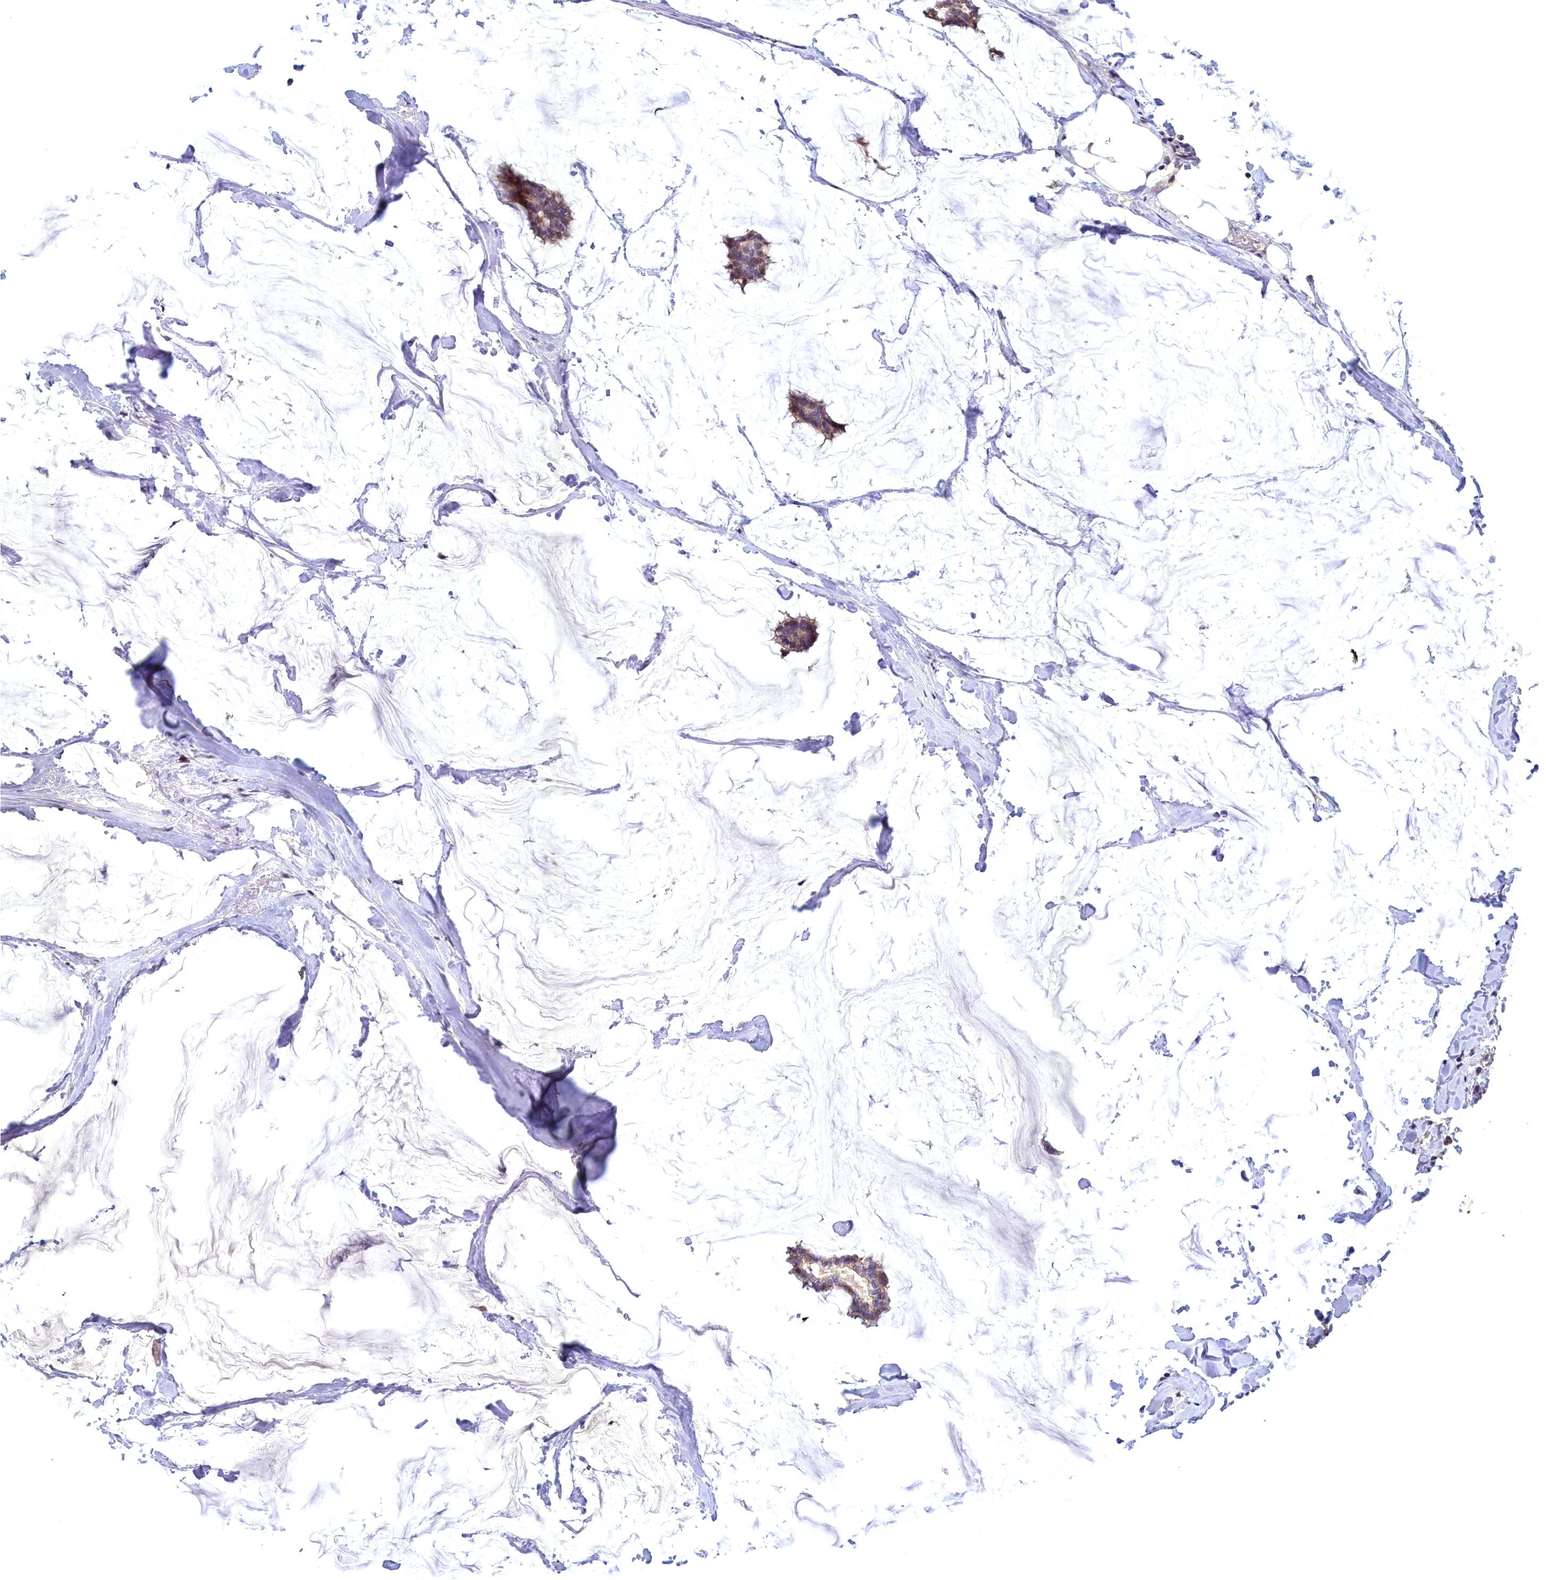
{"staining": {"intensity": "moderate", "quantity": ">75%", "location": "cytoplasmic/membranous"}, "tissue": "breast cancer", "cell_type": "Tumor cells", "image_type": "cancer", "snomed": [{"axis": "morphology", "description": "Duct carcinoma"}, {"axis": "topography", "description": "Breast"}], "caption": "Immunohistochemistry image of intraductal carcinoma (breast) stained for a protein (brown), which shows medium levels of moderate cytoplasmic/membranous positivity in approximately >75% of tumor cells.", "gene": "EPB41L4B", "patient": {"sex": "female", "age": 93}}